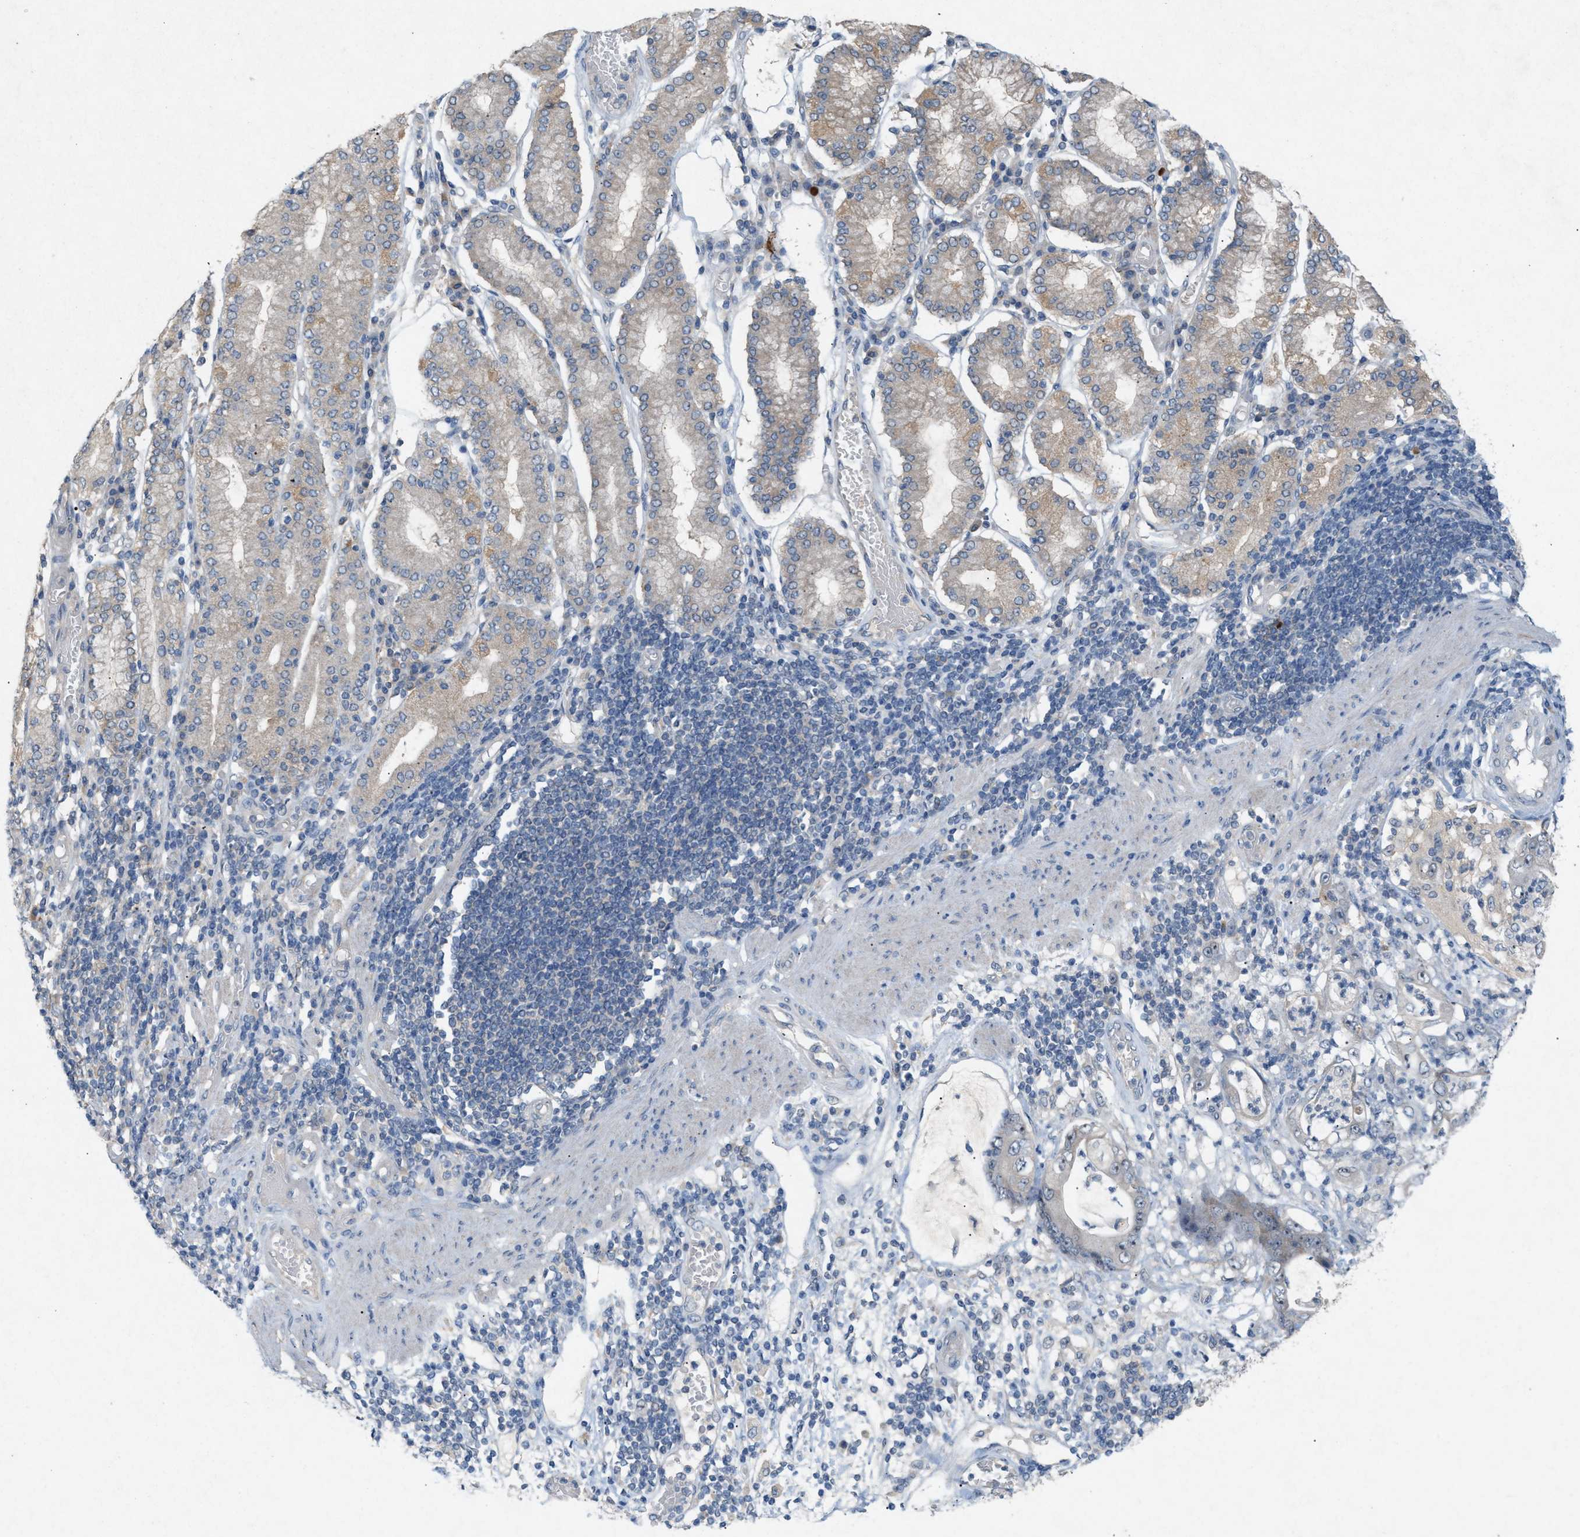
{"staining": {"intensity": "negative", "quantity": "none", "location": "none"}, "tissue": "stomach cancer", "cell_type": "Tumor cells", "image_type": "cancer", "snomed": [{"axis": "morphology", "description": "Adenocarcinoma, NOS"}, {"axis": "topography", "description": "Stomach"}], "caption": "Stomach cancer was stained to show a protein in brown. There is no significant expression in tumor cells. (Stains: DAB (3,3'-diaminobenzidine) IHC with hematoxylin counter stain, Microscopy: brightfield microscopy at high magnification).", "gene": "DCAF7", "patient": {"sex": "female", "age": 73}}